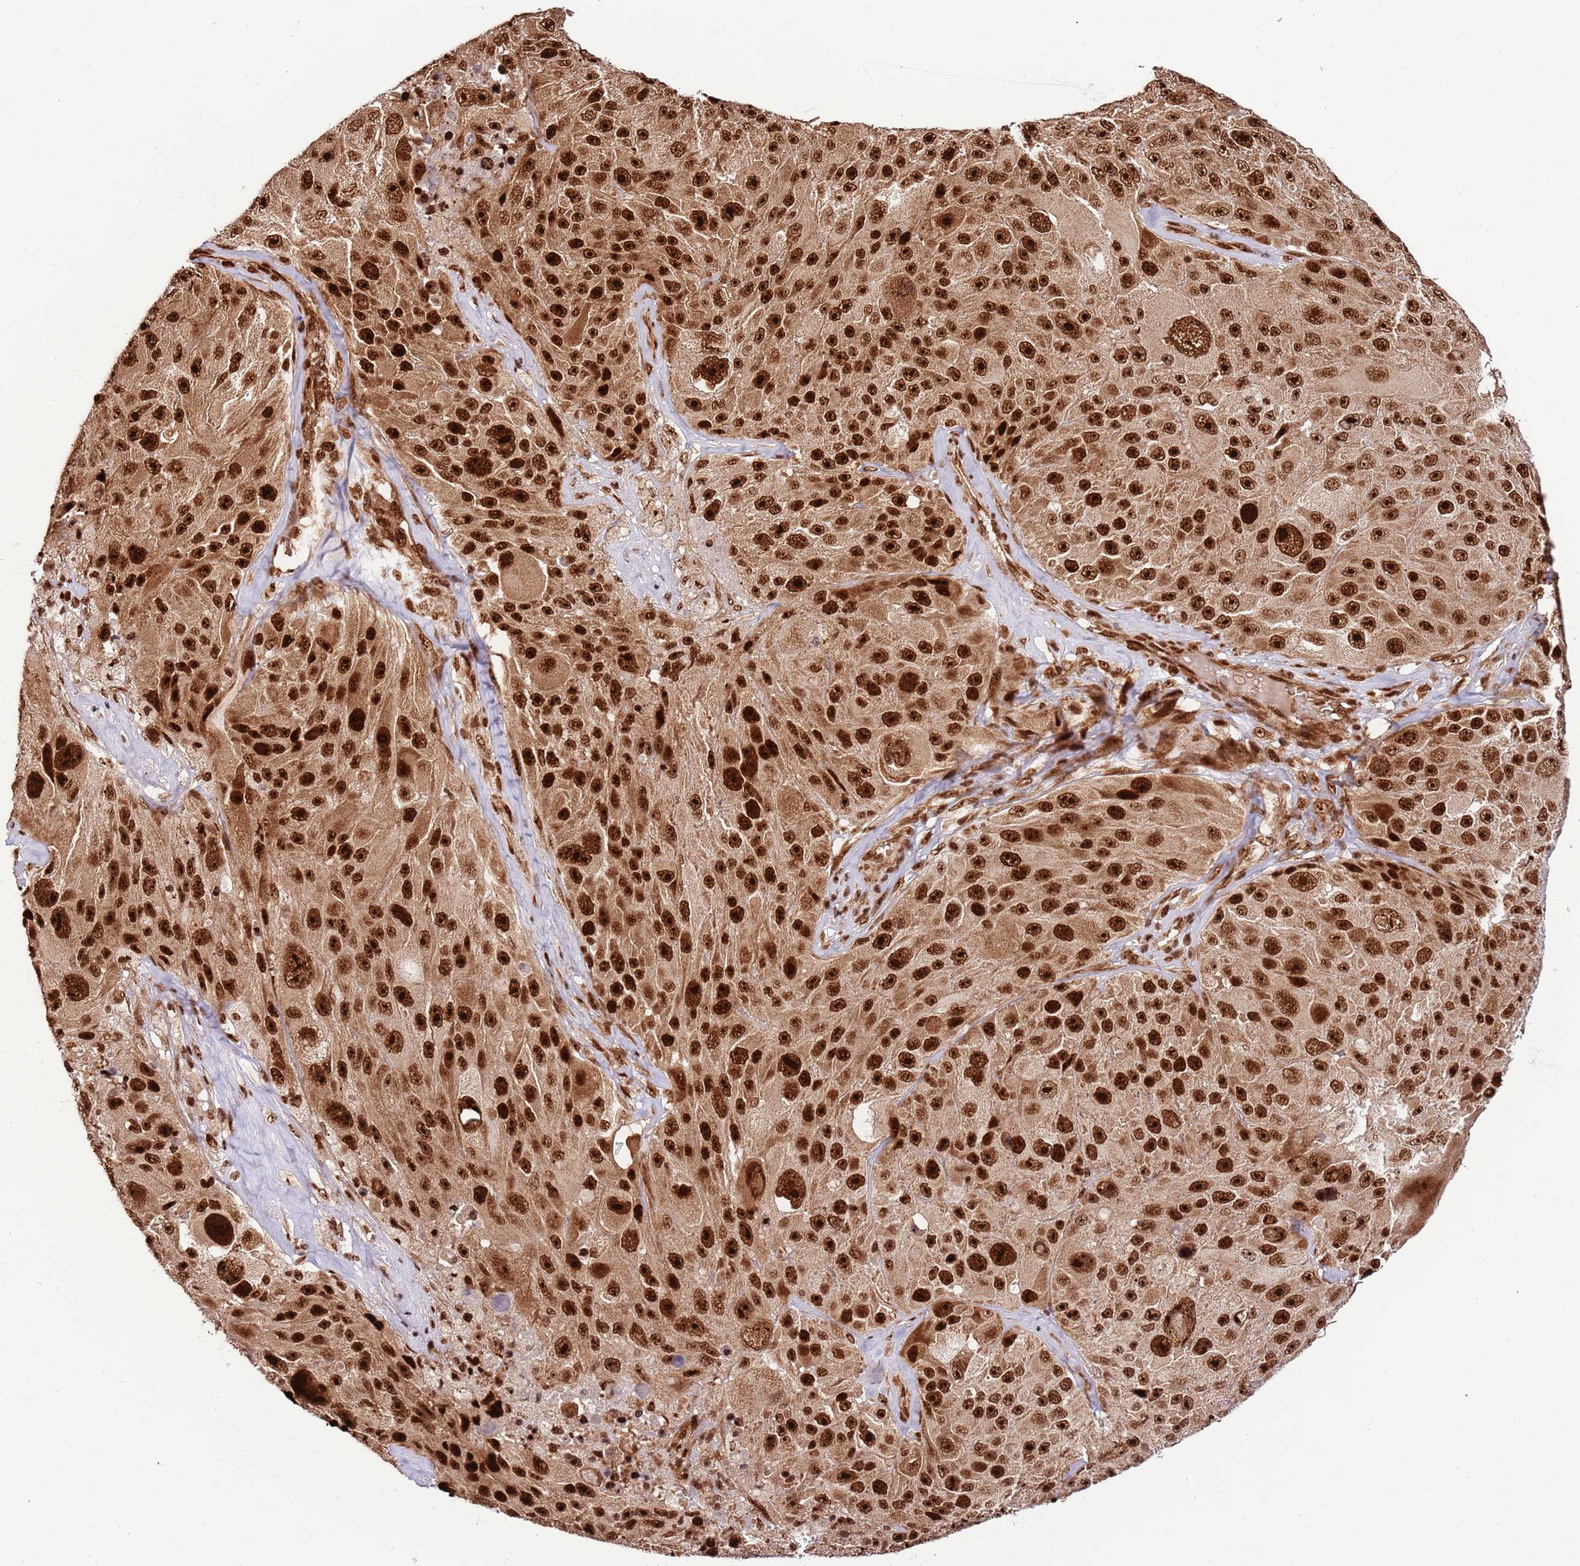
{"staining": {"intensity": "strong", "quantity": ">75%", "location": "cytoplasmic/membranous,nuclear"}, "tissue": "melanoma", "cell_type": "Tumor cells", "image_type": "cancer", "snomed": [{"axis": "morphology", "description": "Malignant melanoma, Metastatic site"}, {"axis": "topography", "description": "Lymph node"}], "caption": "Strong cytoplasmic/membranous and nuclear staining for a protein is present in approximately >75% of tumor cells of malignant melanoma (metastatic site) using immunohistochemistry.", "gene": "RIF1", "patient": {"sex": "male", "age": 62}}